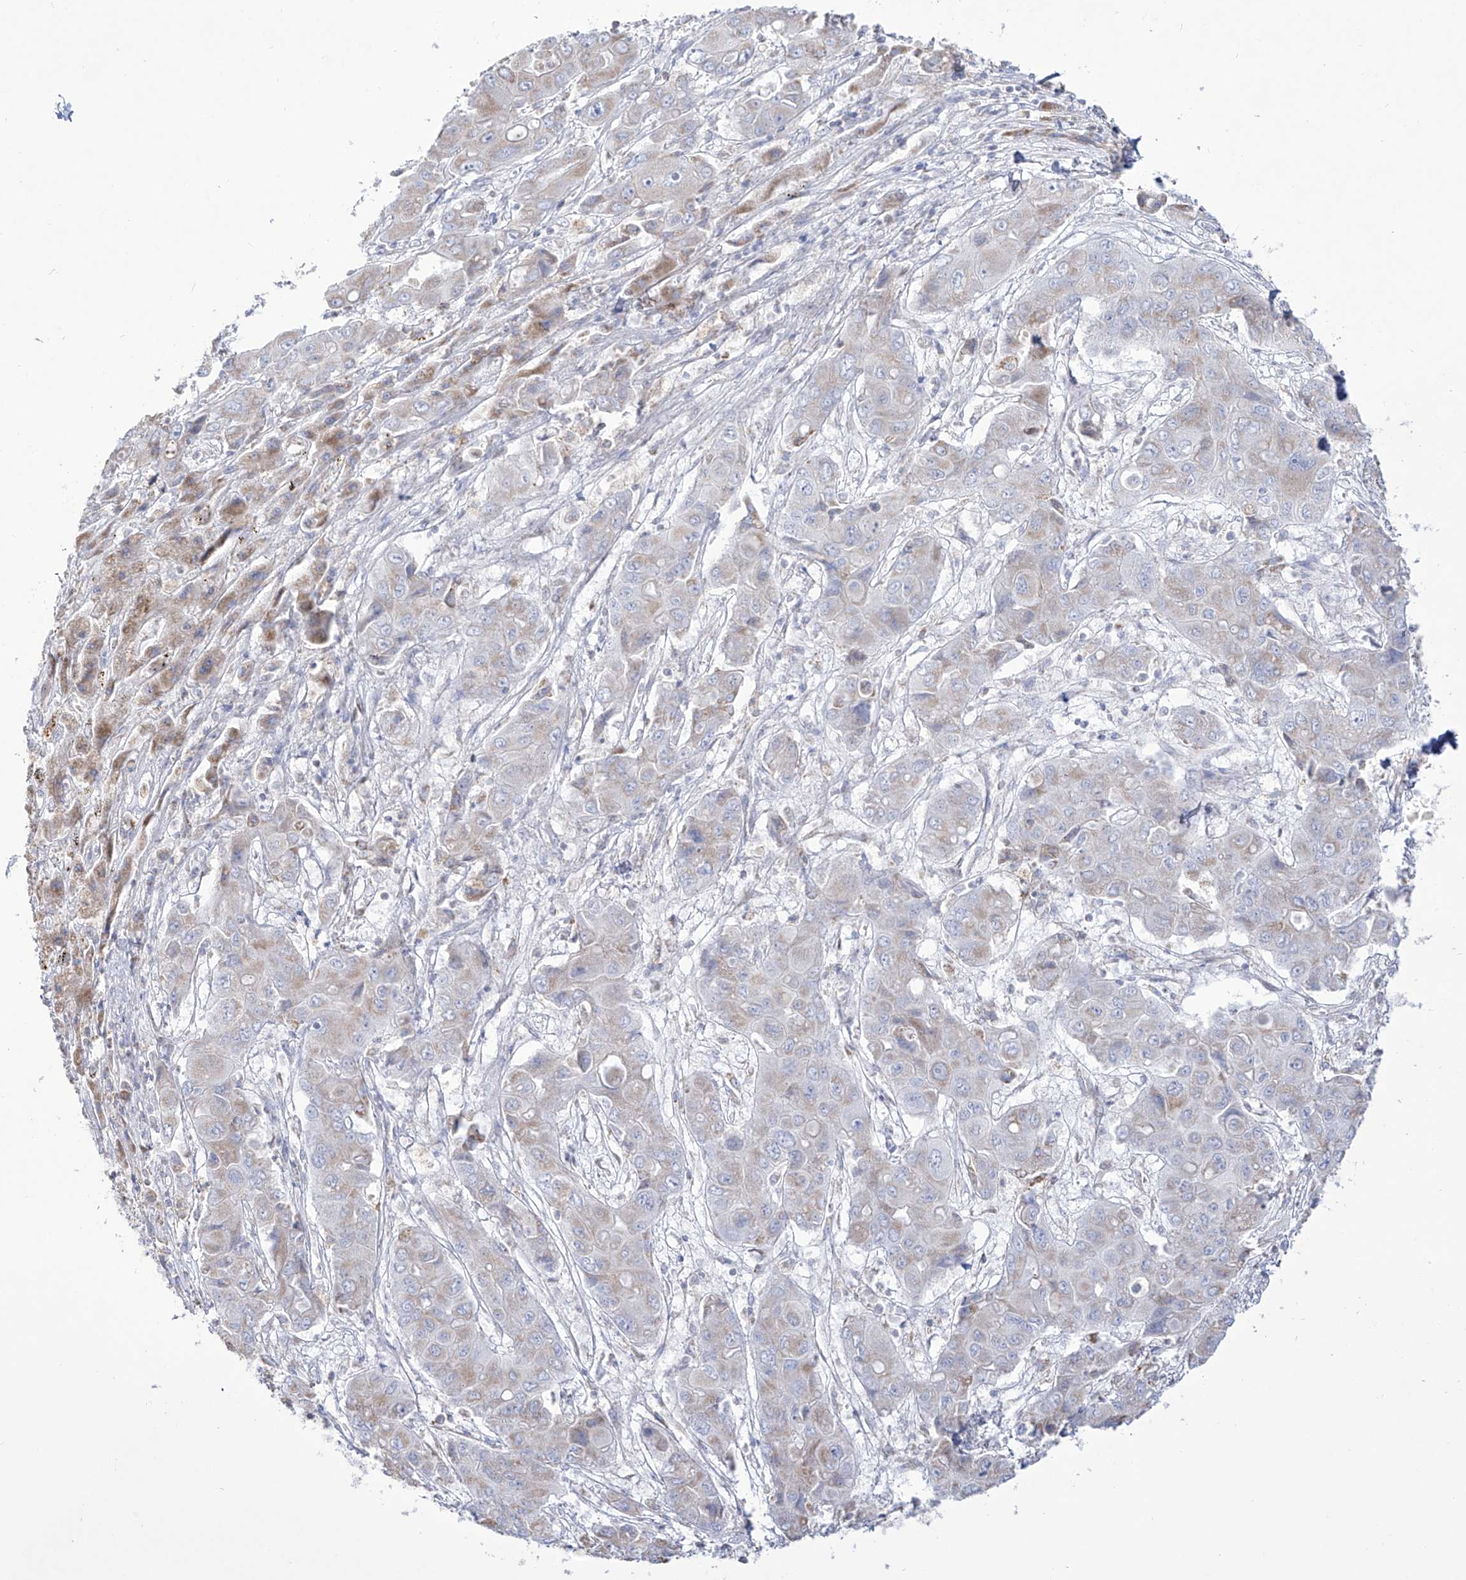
{"staining": {"intensity": "weak", "quantity": "<25%", "location": "cytoplasmic/membranous"}, "tissue": "liver cancer", "cell_type": "Tumor cells", "image_type": "cancer", "snomed": [{"axis": "morphology", "description": "Cholangiocarcinoma"}, {"axis": "topography", "description": "Liver"}], "caption": "Immunohistochemistry (IHC) histopathology image of human liver cancer stained for a protein (brown), which reveals no staining in tumor cells.", "gene": "RCHY1", "patient": {"sex": "male", "age": 67}}